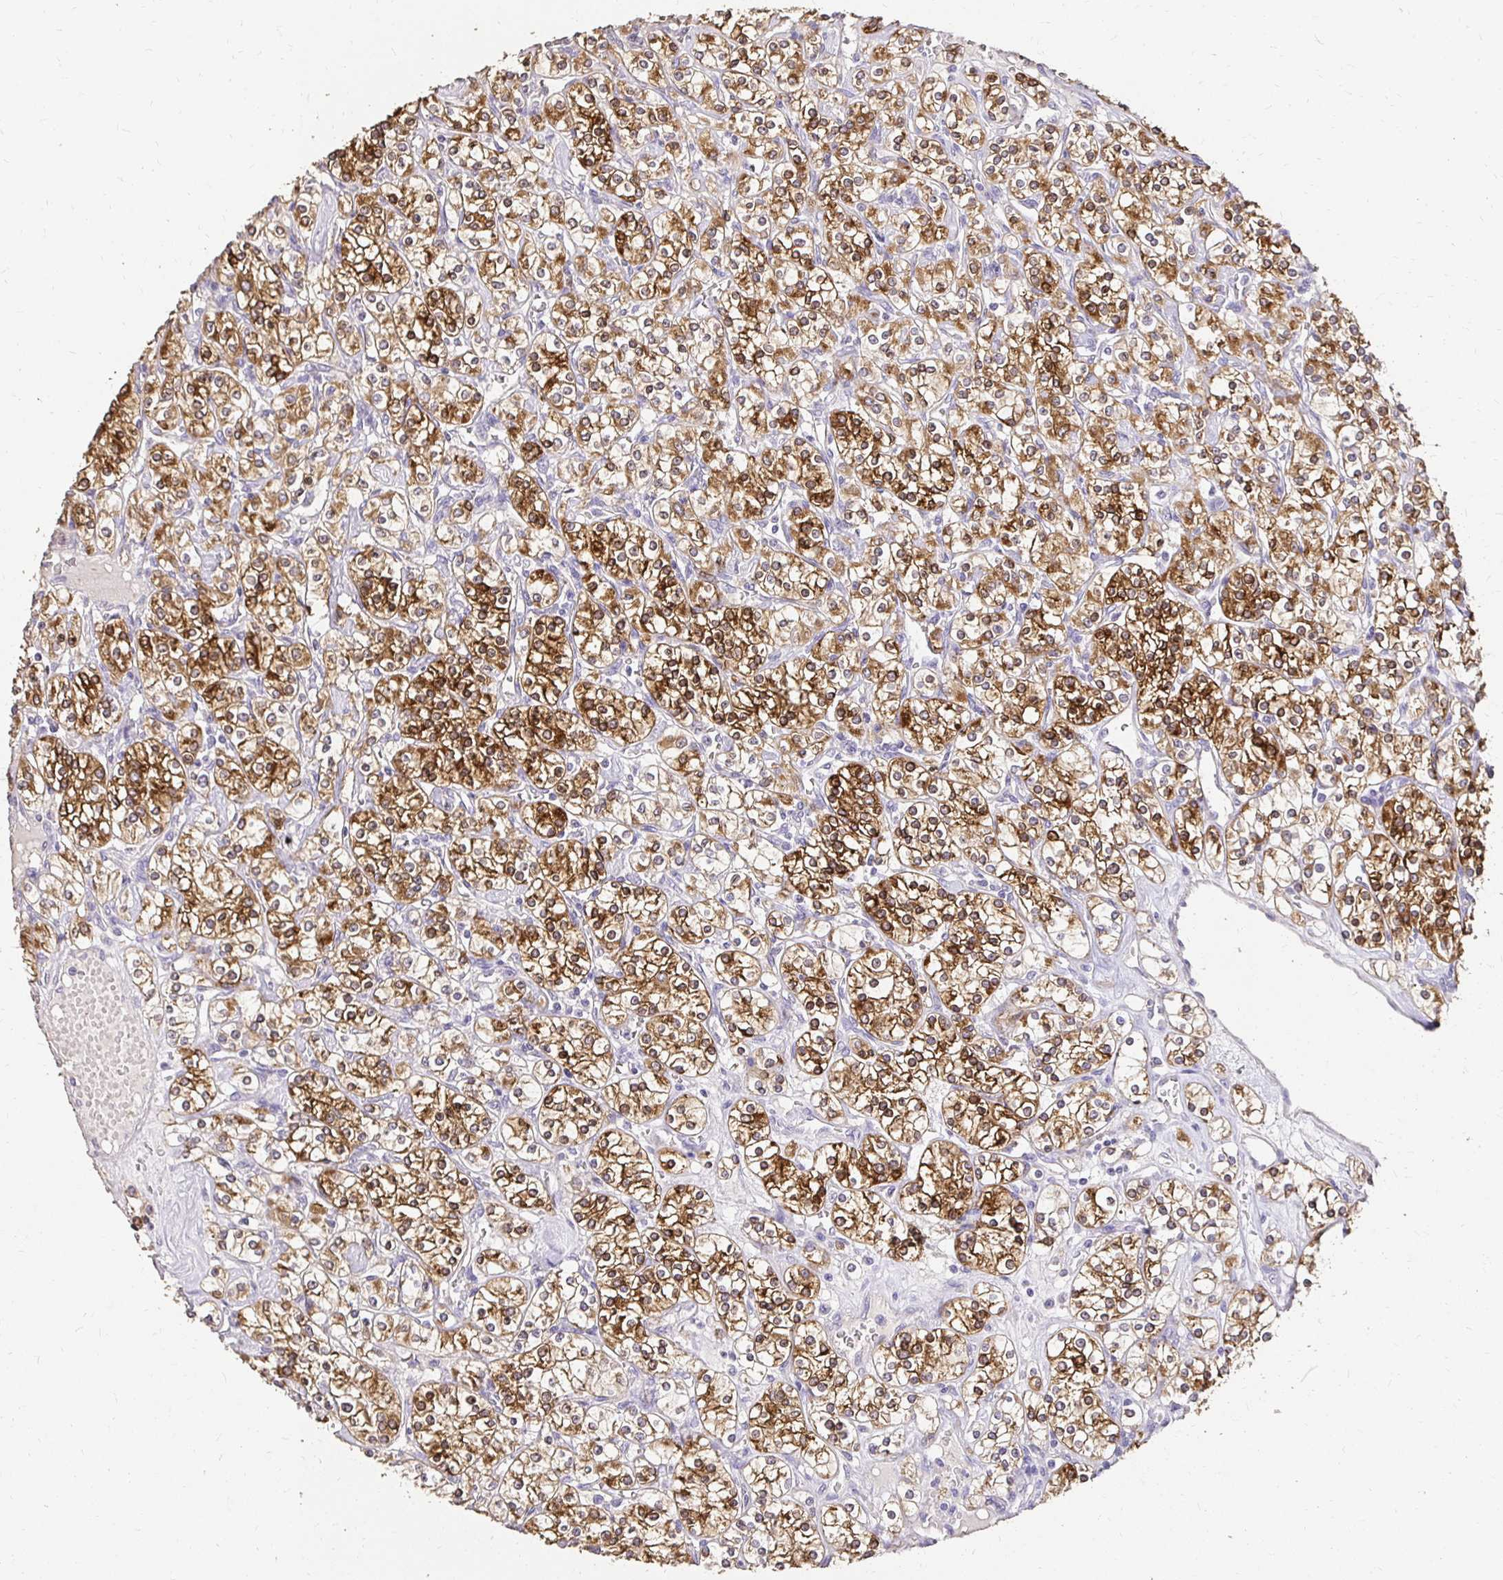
{"staining": {"intensity": "strong", "quantity": ">75%", "location": "cytoplasmic/membranous"}, "tissue": "renal cancer", "cell_type": "Tumor cells", "image_type": "cancer", "snomed": [{"axis": "morphology", "description": "Adenocarcinoma, NOS"}, {"axis": "topography", "description": "Kidney"}], "caption": "This photomicrograph displays IHC staining of human renal cancer (adenocarcinoma), with high strong cytoplasmic/membranous positivity in about >75% of tumor cells.", "gene": "UGT1A6", "patient": {"sex": "male", "age": 77}}